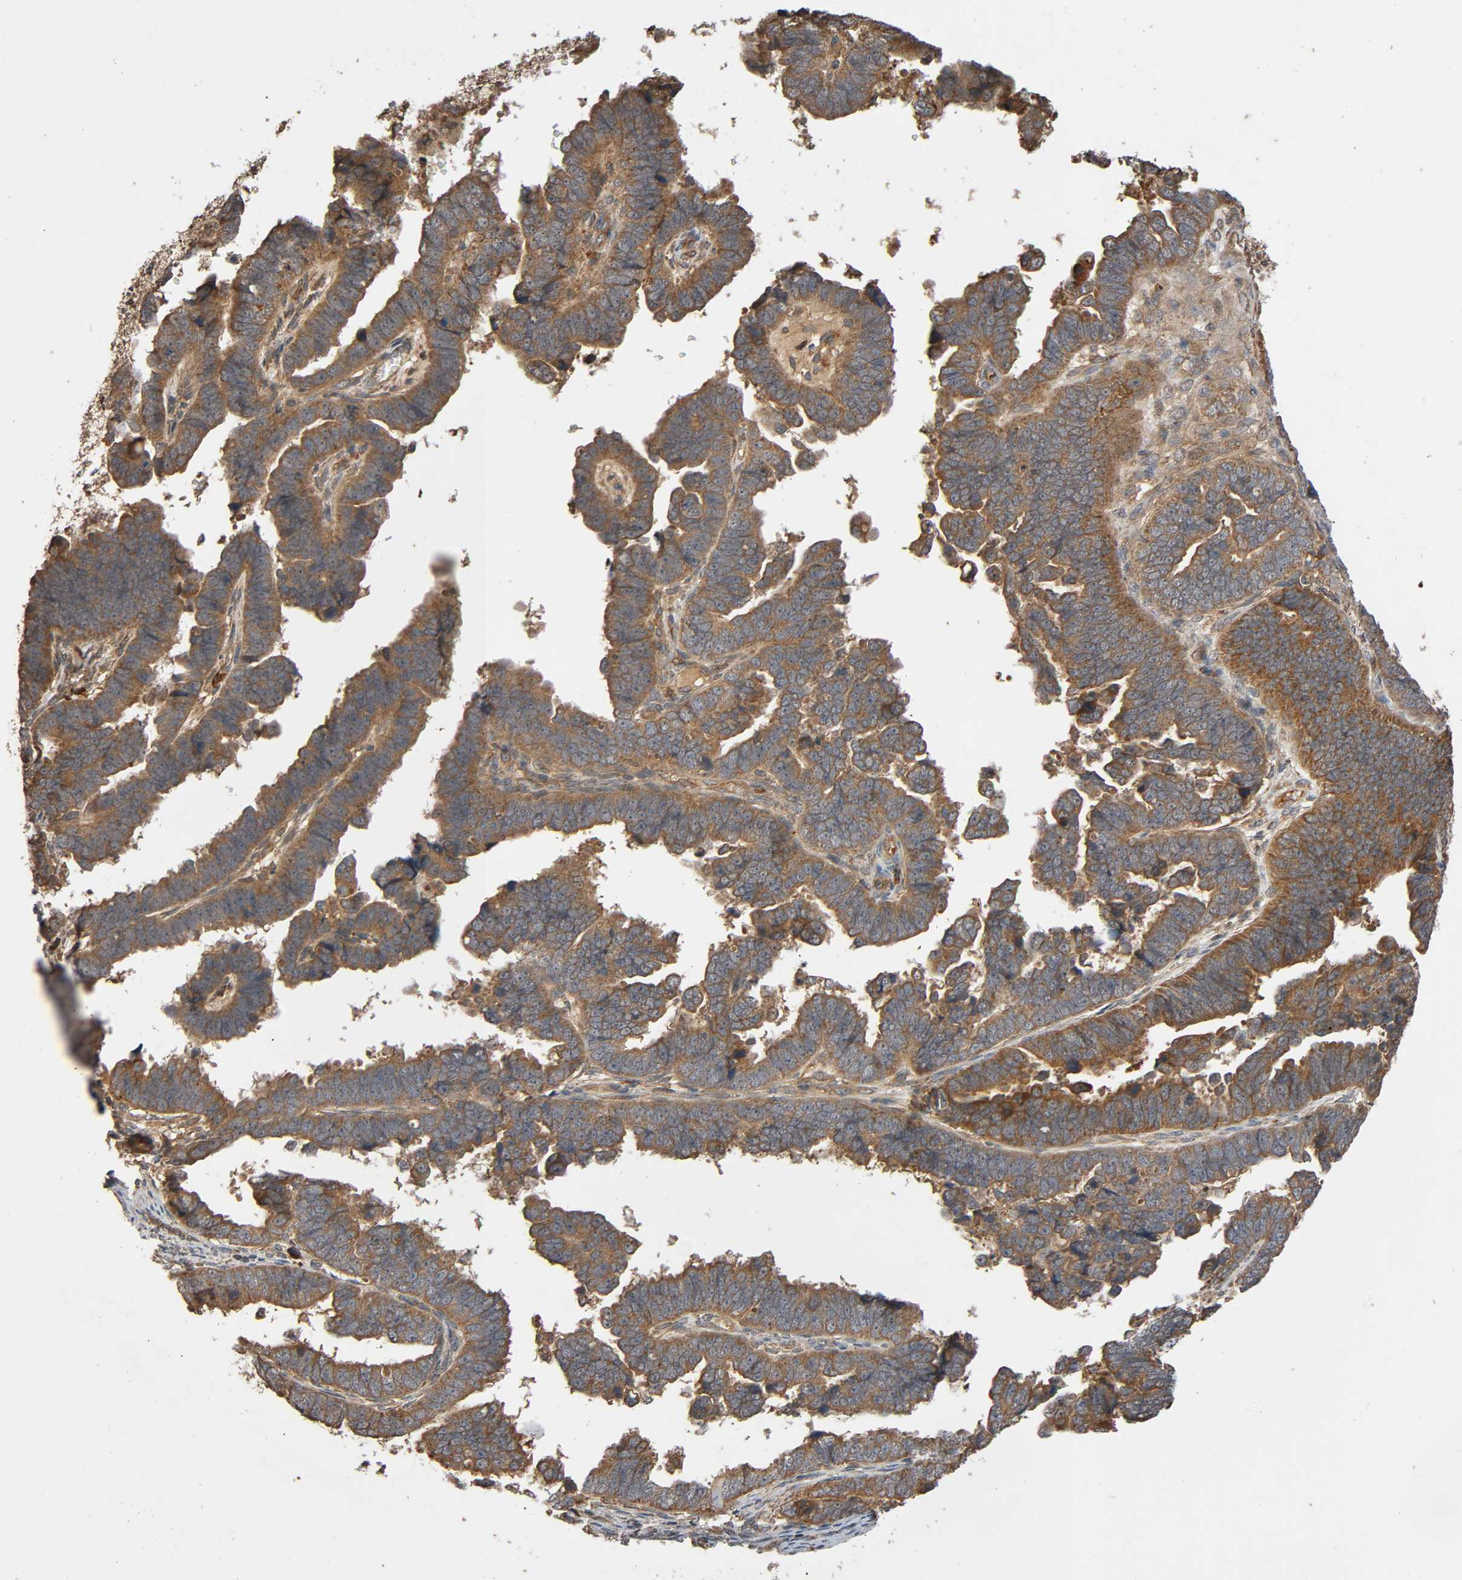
{"staining": {"intensity": "moderate", "quantity": ">75%", "location": "cytoplasmic/membranous"}, "tissue": "endometrial cancer", "cell_type": "Tumor cells", "image_type": "cancer", "snomed": [{"axis": "morphology", "description": "Adenocarcinoma, NOS"}, {"axis": "topography", "description": "Endometrium"}], "caption": "The micrograph shows staining of endometrial adenocarcinoma, revealing moderate cytoplasmic/membranous protein staining (brown color) within tumor cells.", "gene": "MAP3K8", "patient": {"sex": "female", "age": 75}}